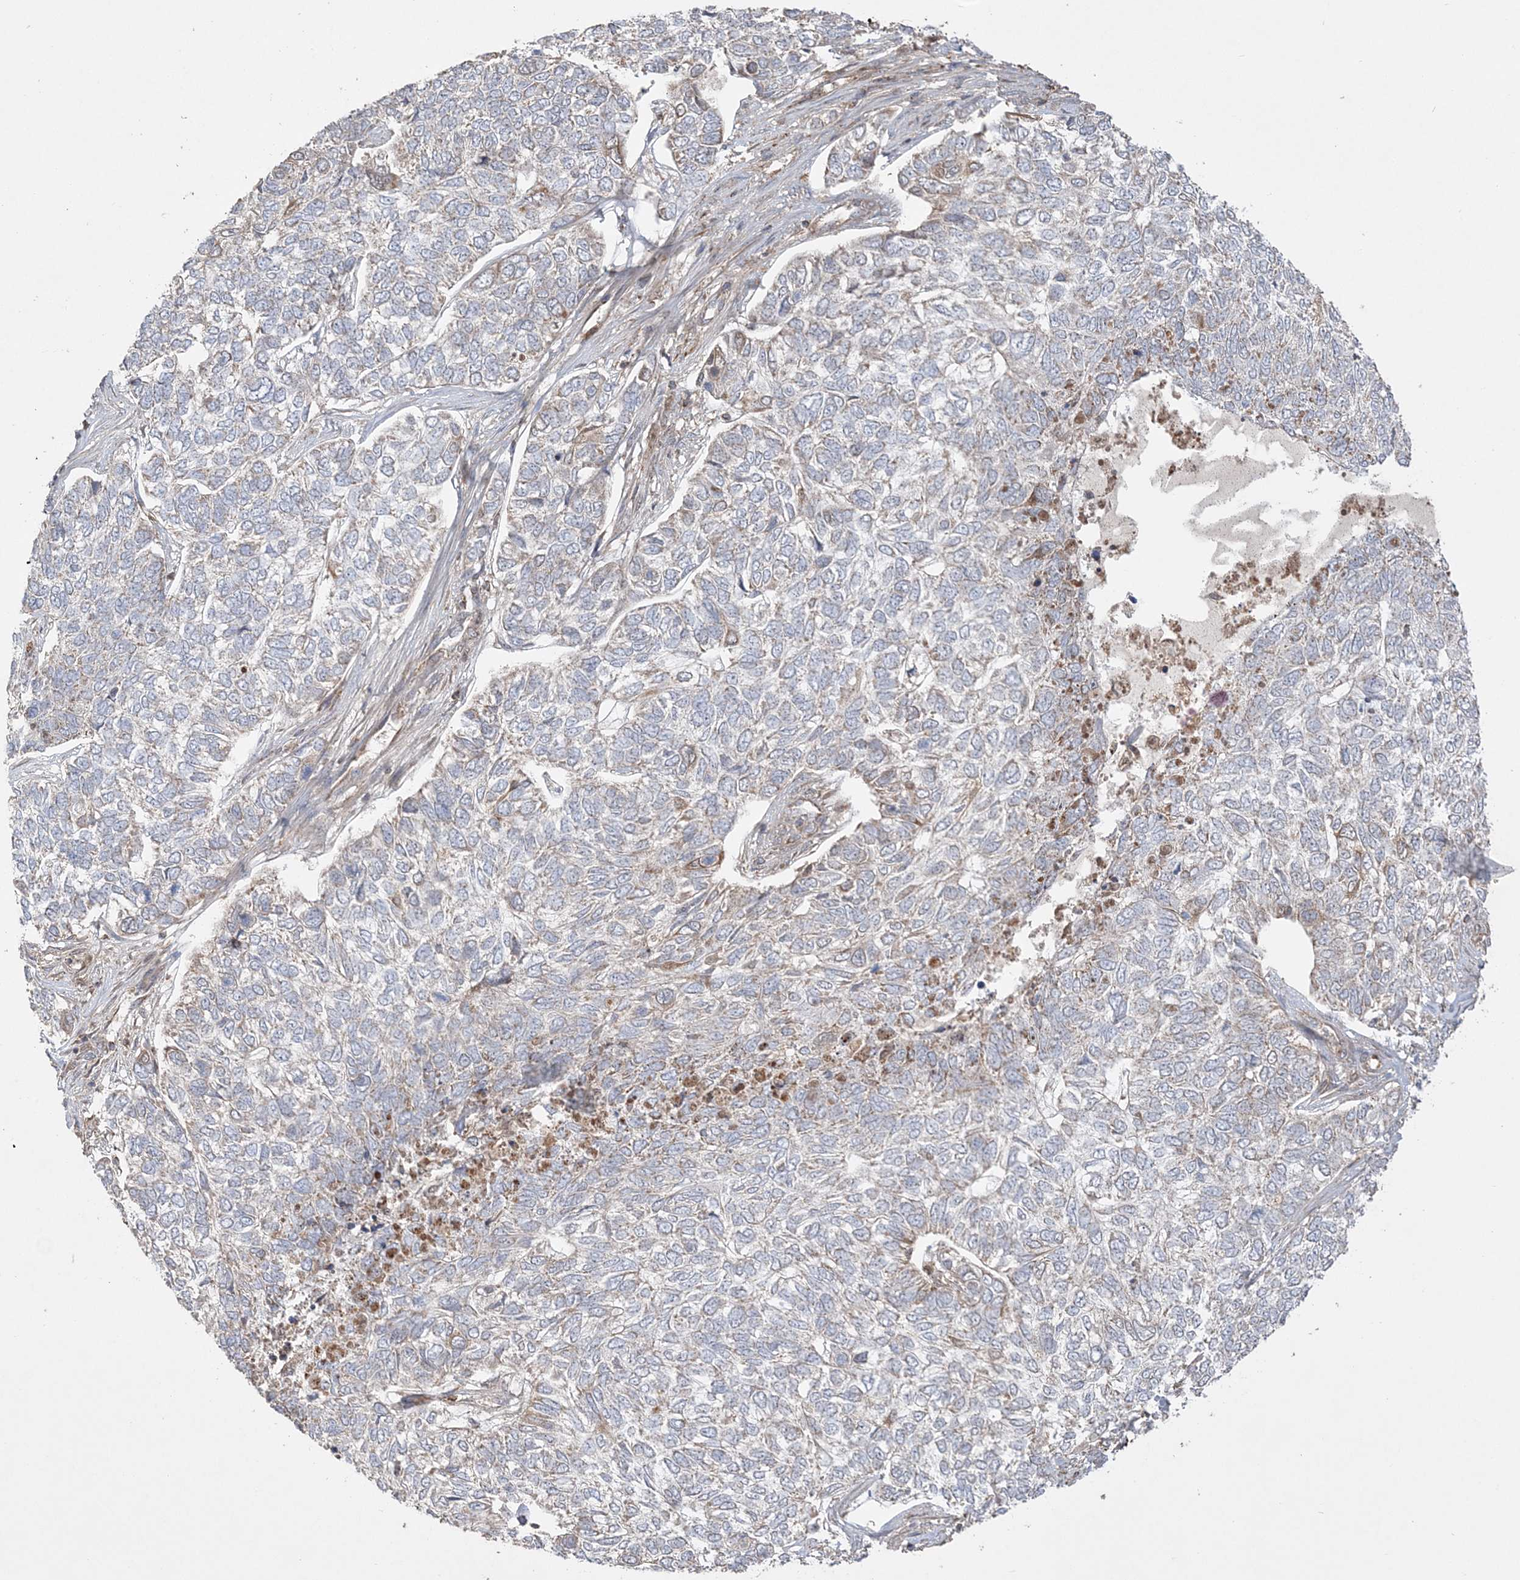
{"staining": {"intensity": "weak", "quantity": "<25%", "location": "cytoplasmic/membranous"}, "tissue": "skin cancer", "cell_type": "Tumor cells", "image_type": "cancer", "snomed": [{"axis": "morphology", "description": "Basal cell carcinoma"}, {"axis": "topography", "description": "Skin"}], "caption": "IHC of human skin basal cell carcinoma demonstrates no expression in tumor cells.", "gene": "SCLT1", "patient": {"sex": "female", "age": 65}}